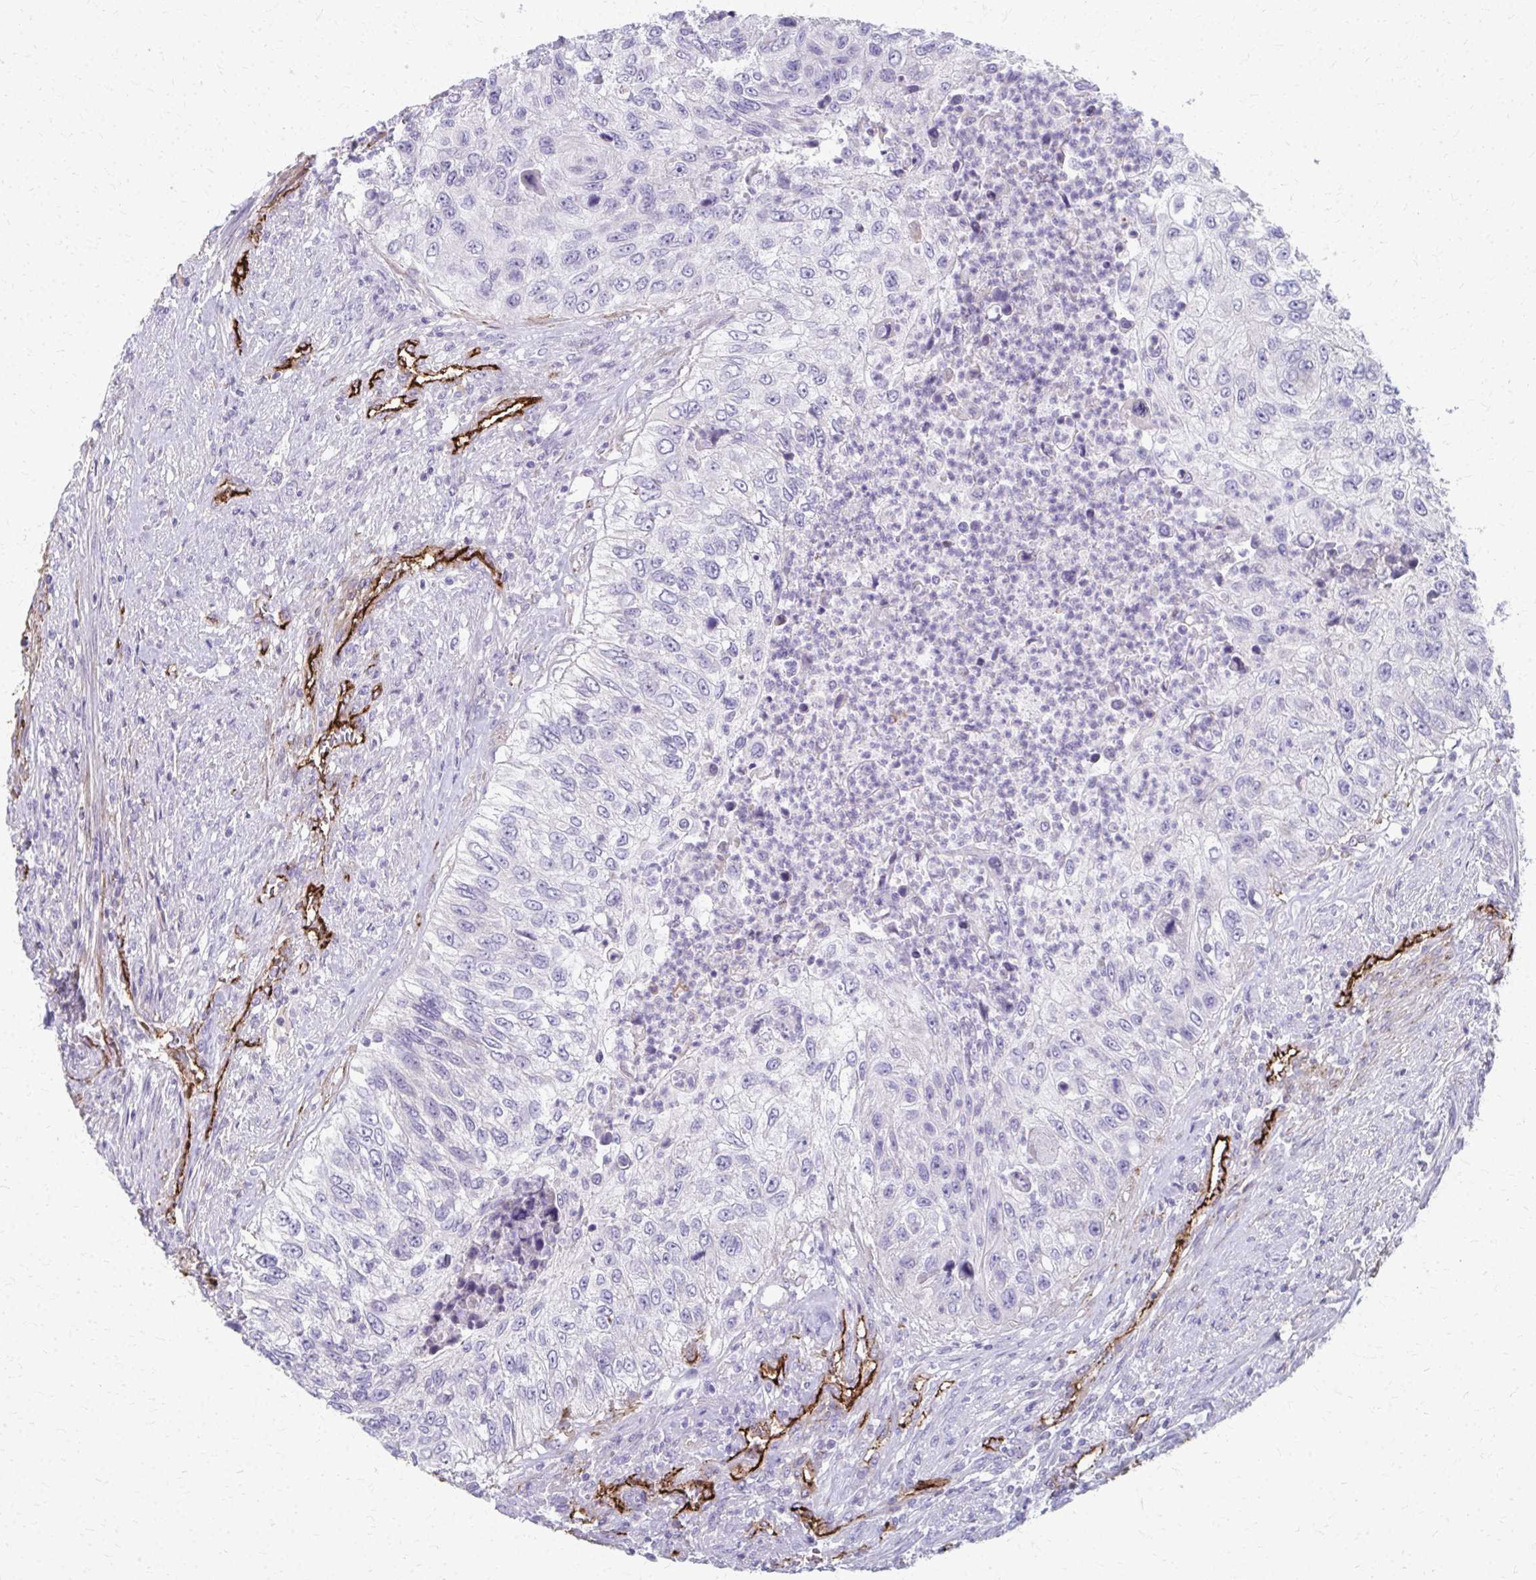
{"staining": {"intensity": "negative", "quantity": "none", "location": "none"}, "tissue": "urothelial cancer", "cell_type": "Tumor cells", "image_type": "cancer", "snomed": [{"axis": "morphology", "description": "Urothelial carcinoma, High grade"}, {"axis": "topography", "description": "Urinary bladder"}], "caption": "Tumor cells show no significant protein expression in high-grade urothelial carcinoma. (Brightfield microscopy of DAB immunohistochemistry (IHC) at high magnification).", "gene": "ADIPOQ", "patient": {"sex": "female", "age": 60}}